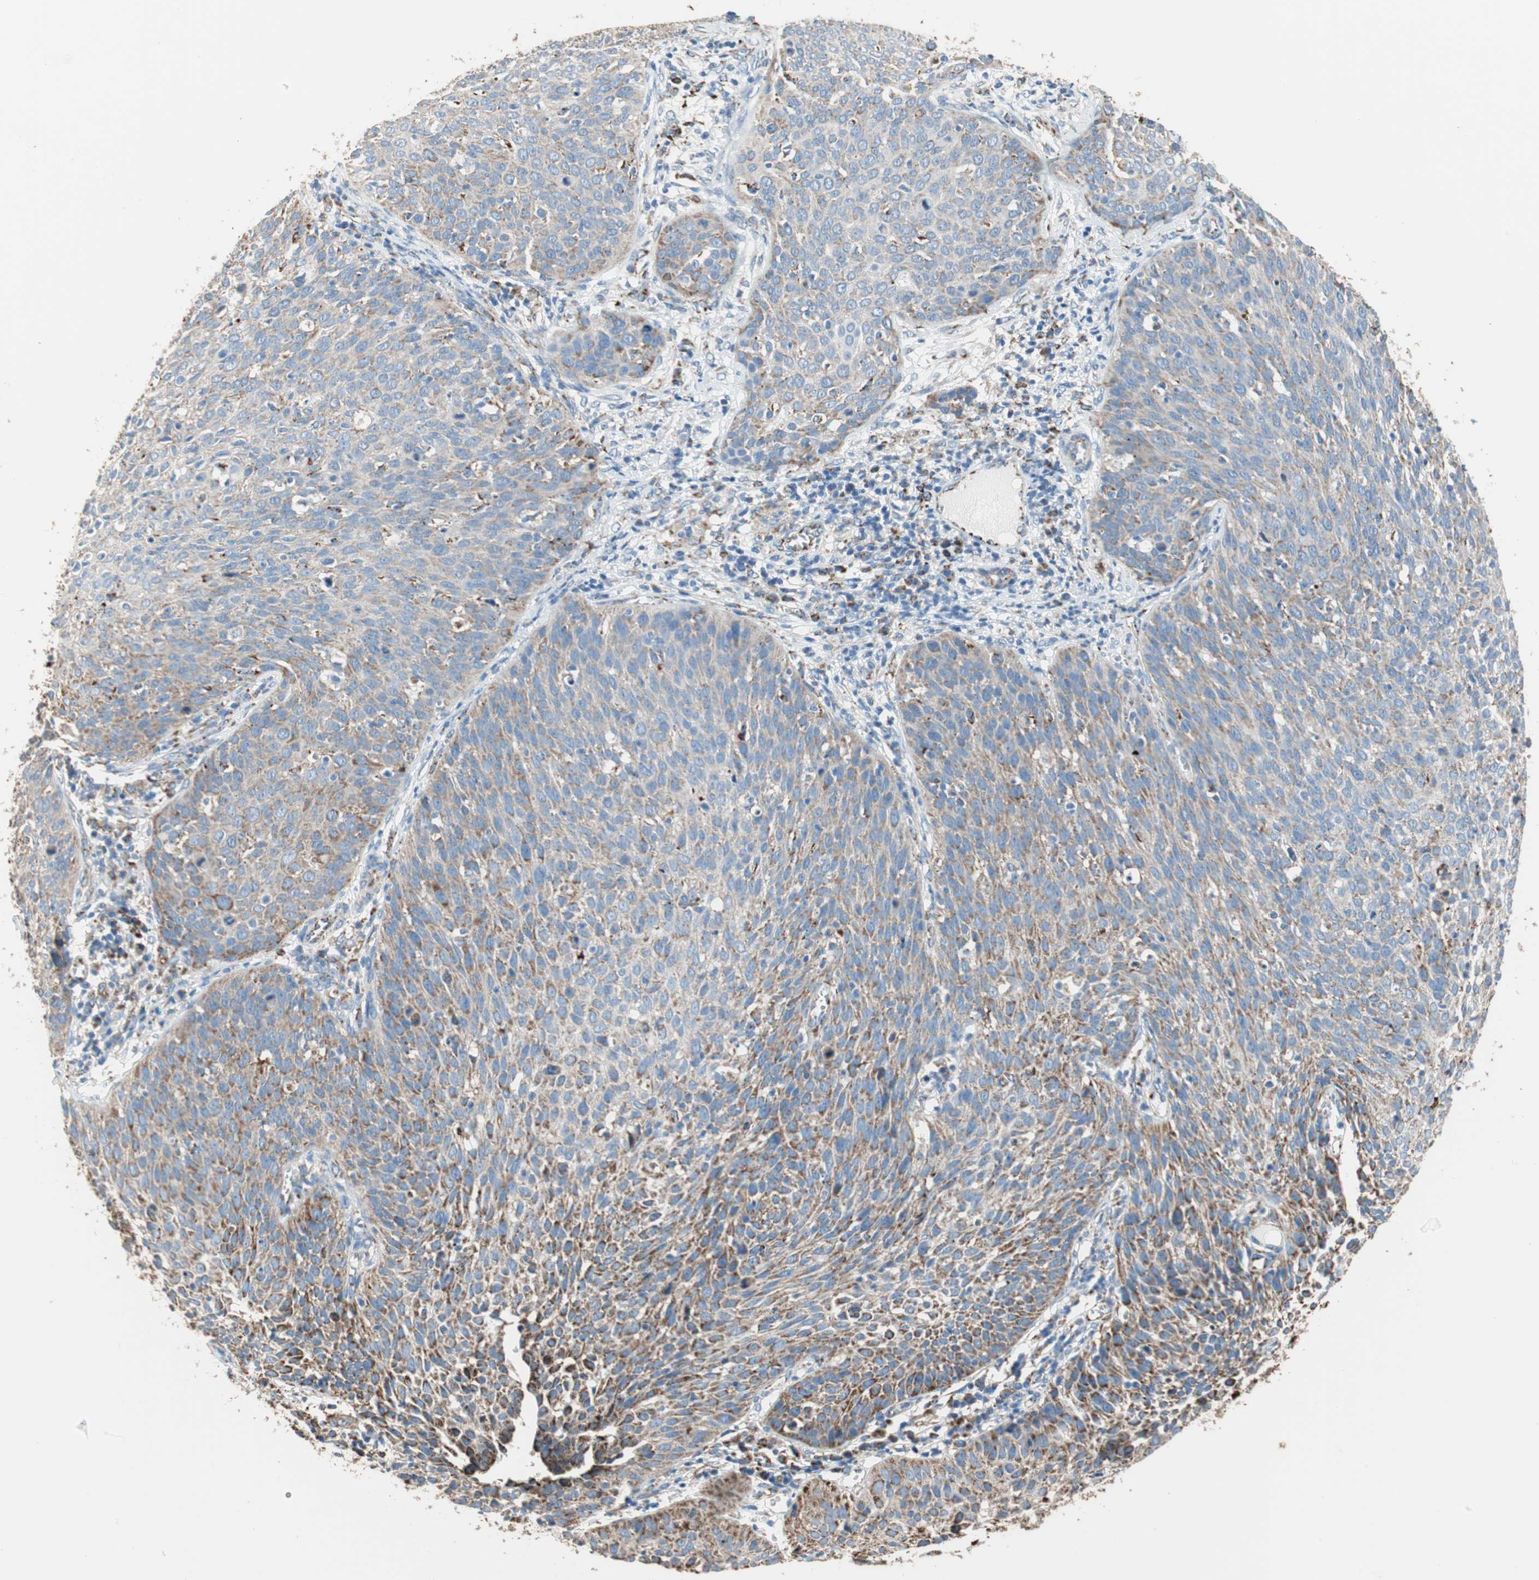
{"staining": {"intensity": "moderate", "quantity": ">75%", "location": "cytoplasmic/membranous"}, "tissue": "cervical cancer", "cell_type": "Tumor cells", "image_type": "cancer", "snomed": [{"axis": "morphology", "description": "Squamous cell carcinoma, NOS"}, {"axis": "topography", "description": "Cervix"}], "caption": "Human cervical squamous cell carcinoma stained with a brown dye displays moderate cytoplasmic/membranous positive staining in approximately >75% of tumor cells.", "gene": "TST", "patient": {"sex": "female", "age": 38}}